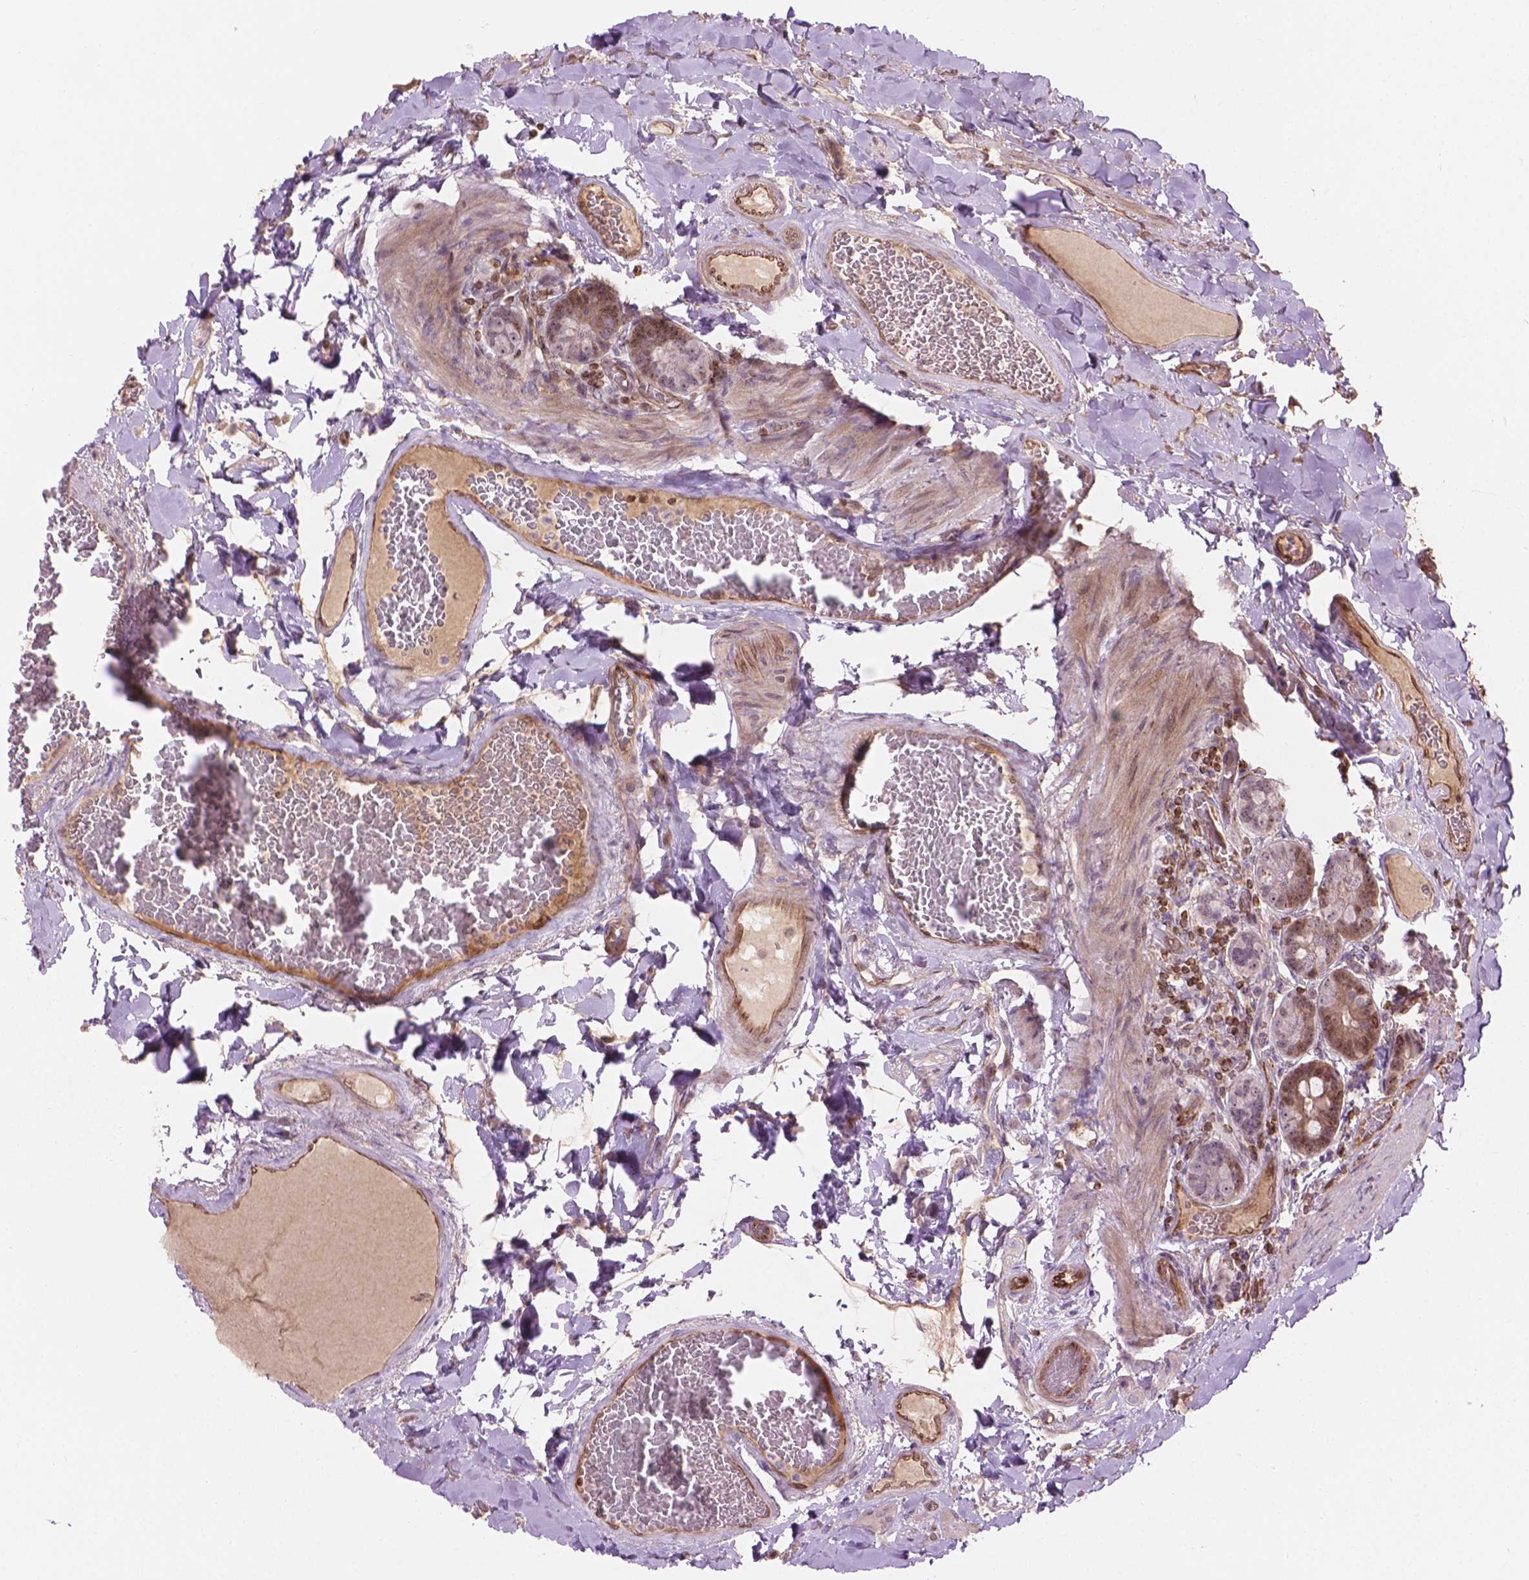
{"staining": {"intensity": "moderate", "quantity": "25%-75%", "location": "cytoplasmic/membranous,nuclear"}, "tissue": "duodenum", "cell_type": "Glandular cells", "image_type": "normal", "snomed": [{"axis": "morphology", "description": "Normal tissue, NOS"}, {"axis": "topography", "description": "Duodenum"}], "caption": "DAB (3,3'-diaminobenzidine) immunohistochemical staining of normal human duodenum reveals moderate cytoplasmic/membranous,nuclear protein expression in approximately 25%-75% of glandular cells. (DAB (3,3'-diaminobenzidine) IHC, brown staining for protein, blue staining for nuclei).", "gene": "SMC2", "patient": {"sex": "female", "age": 62}}